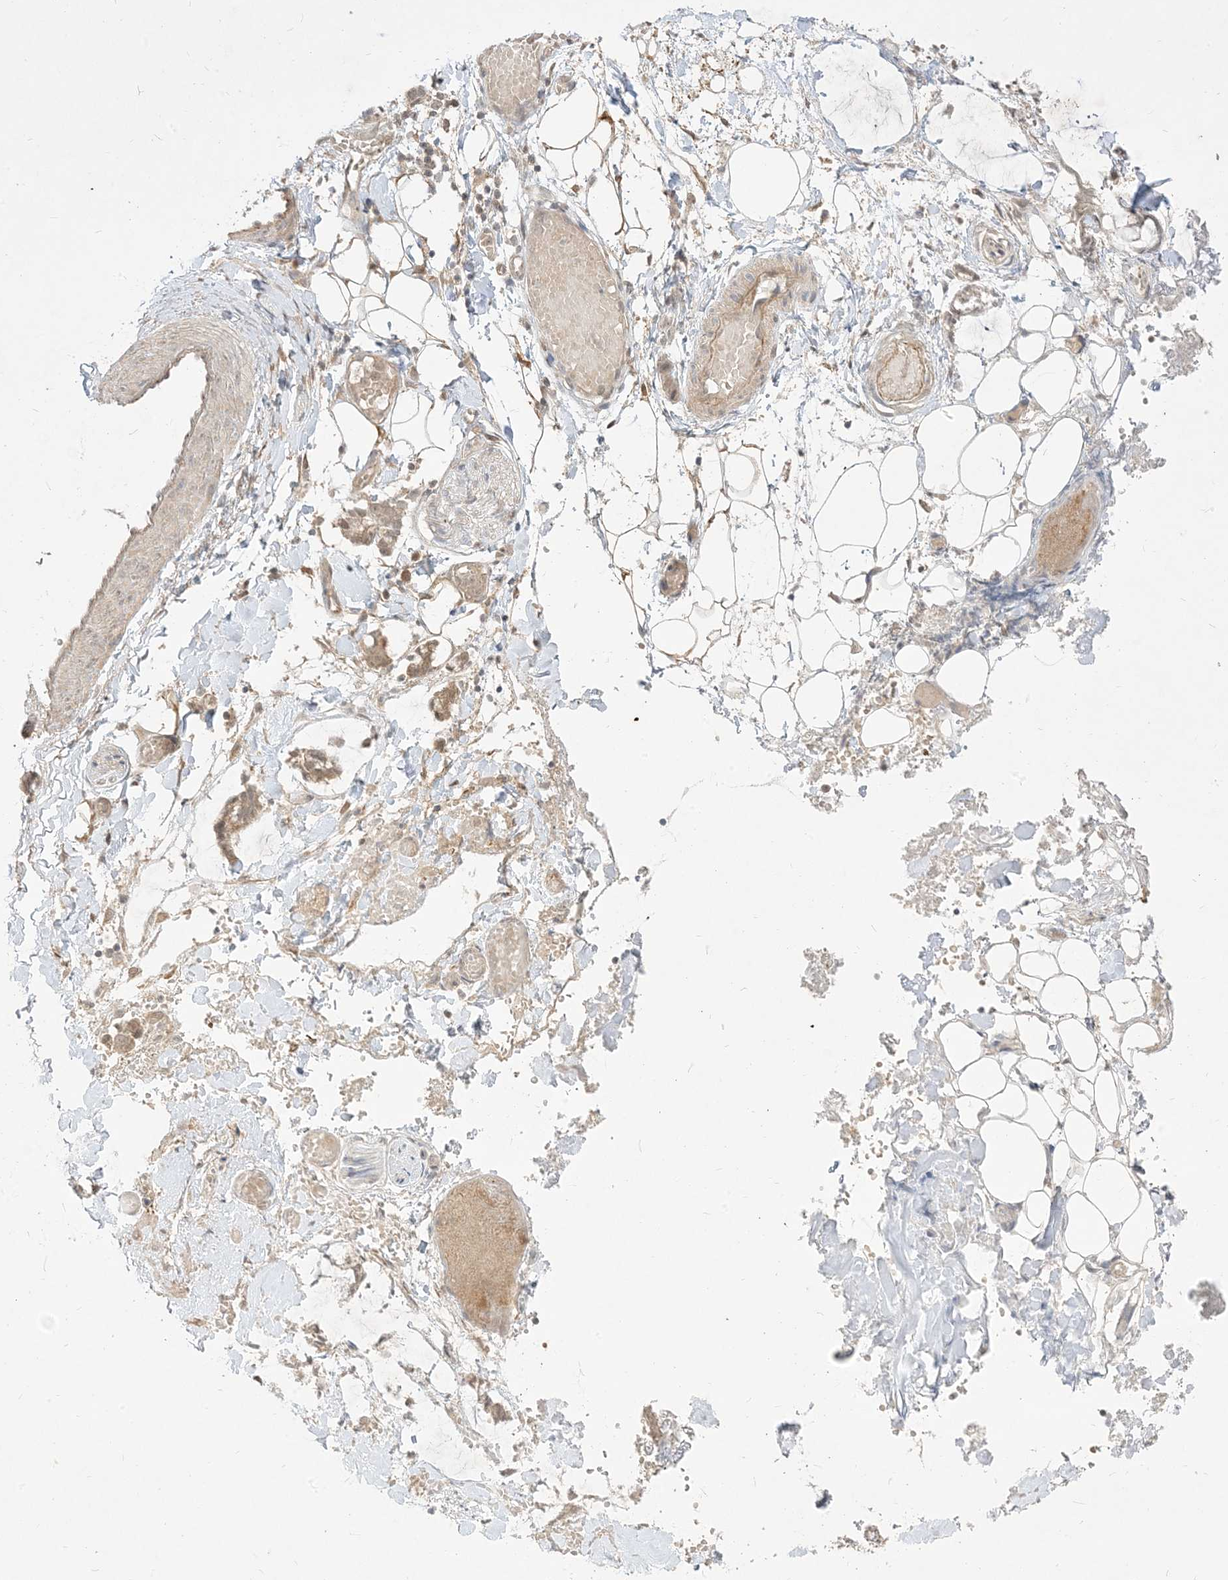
{"staining": {"intensity": "negative", "quantity": "none", "location": "none"}, "tissue": "adipose tissue", "cell_type": "Adipocytes", "image_type": "normal", "snomed": [{"axis": "morphology", "description": "Normal tissue, NOS"}, {"axis": "morphology", "description": "Adenocarcinoma, NOS"}, {"axis": "topography", "description": "Smooth muscle"}, {"axis": "topography", "description": "Colon"}], "caption": "DAB (3,3'-diaminobenzidine) immunohistochemical staining of benign adipose tissue demonstrates no significant staining in adipocytes. The staining was performed using DAB (3,3'-diaminobenzidine) to visualize the protein expression in brown, while the nuclei were stained in blue with hematoxylin (Magnification: 20x).", "gene": "TBCC", "patient": {"sex": "male", "age": 14}}